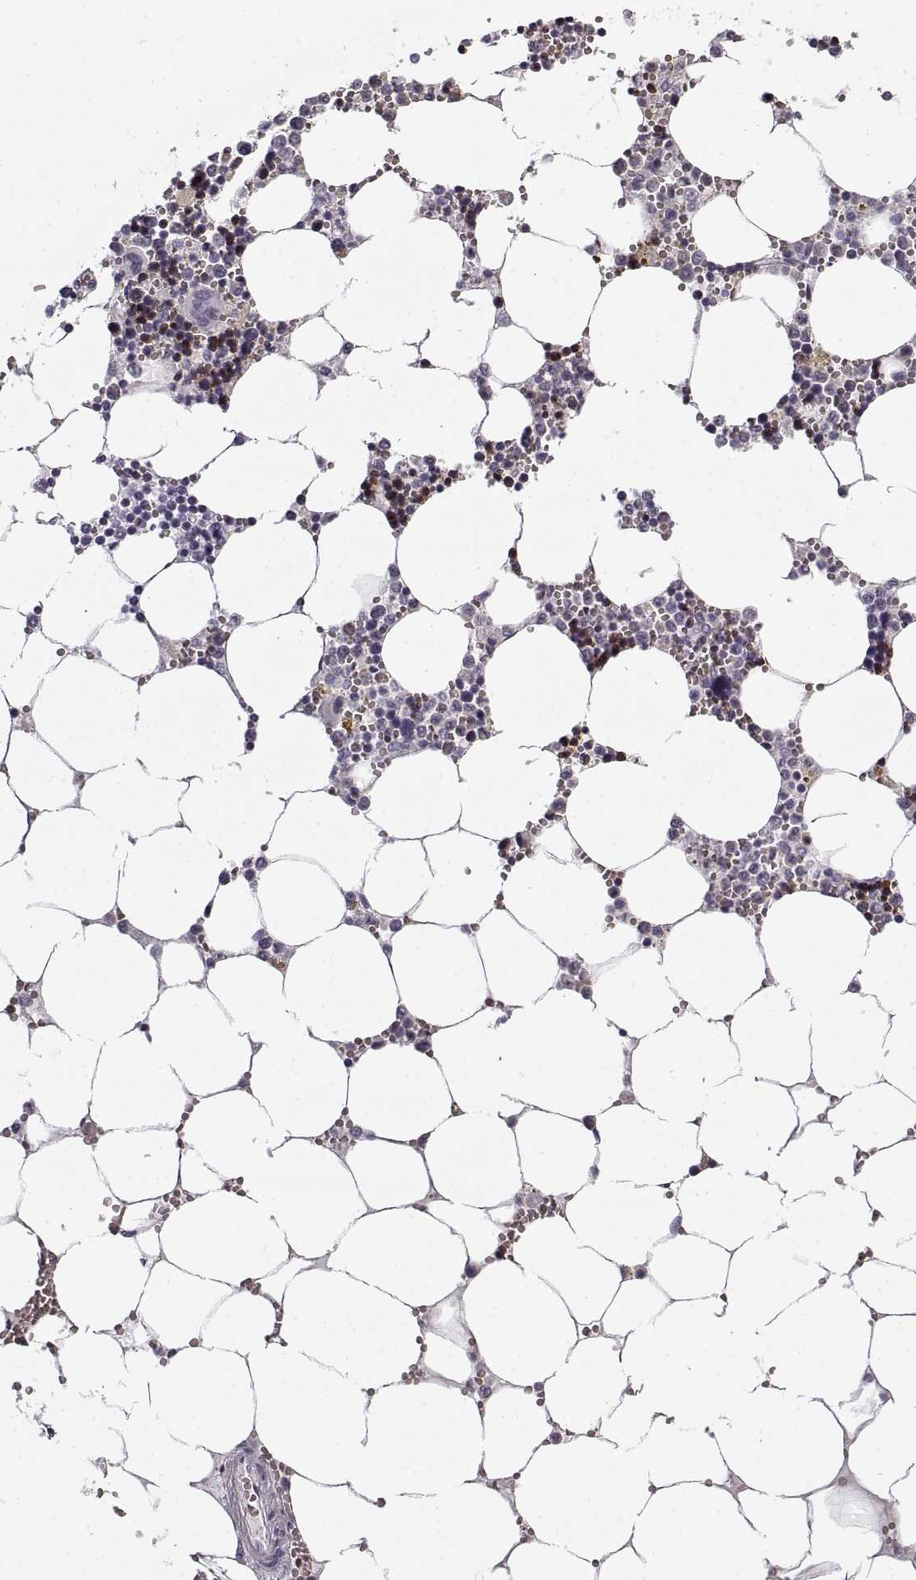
{"staining": {"intensity": "strong", "quantity": "25%-75%", "location": "cytoplasmic/membranous"}, "tissue": "bone marrow", "cell_type": "Hematopoietic cells", "image_type": "normal", "snomed": [{"axis": "morphology", "description": "Normal tissue, NOS"}, {"axis": "topography", "description": "Bone marrow"}], "caption": "Strong cytoplasmic/membranous staining for a protein is present in about 25%-75% of hematopoietic cells of benign bone marrow using immunohistochemistry (IHC).", "gene": "SNCA", "patient": {"sex": "male", "age": 54}}